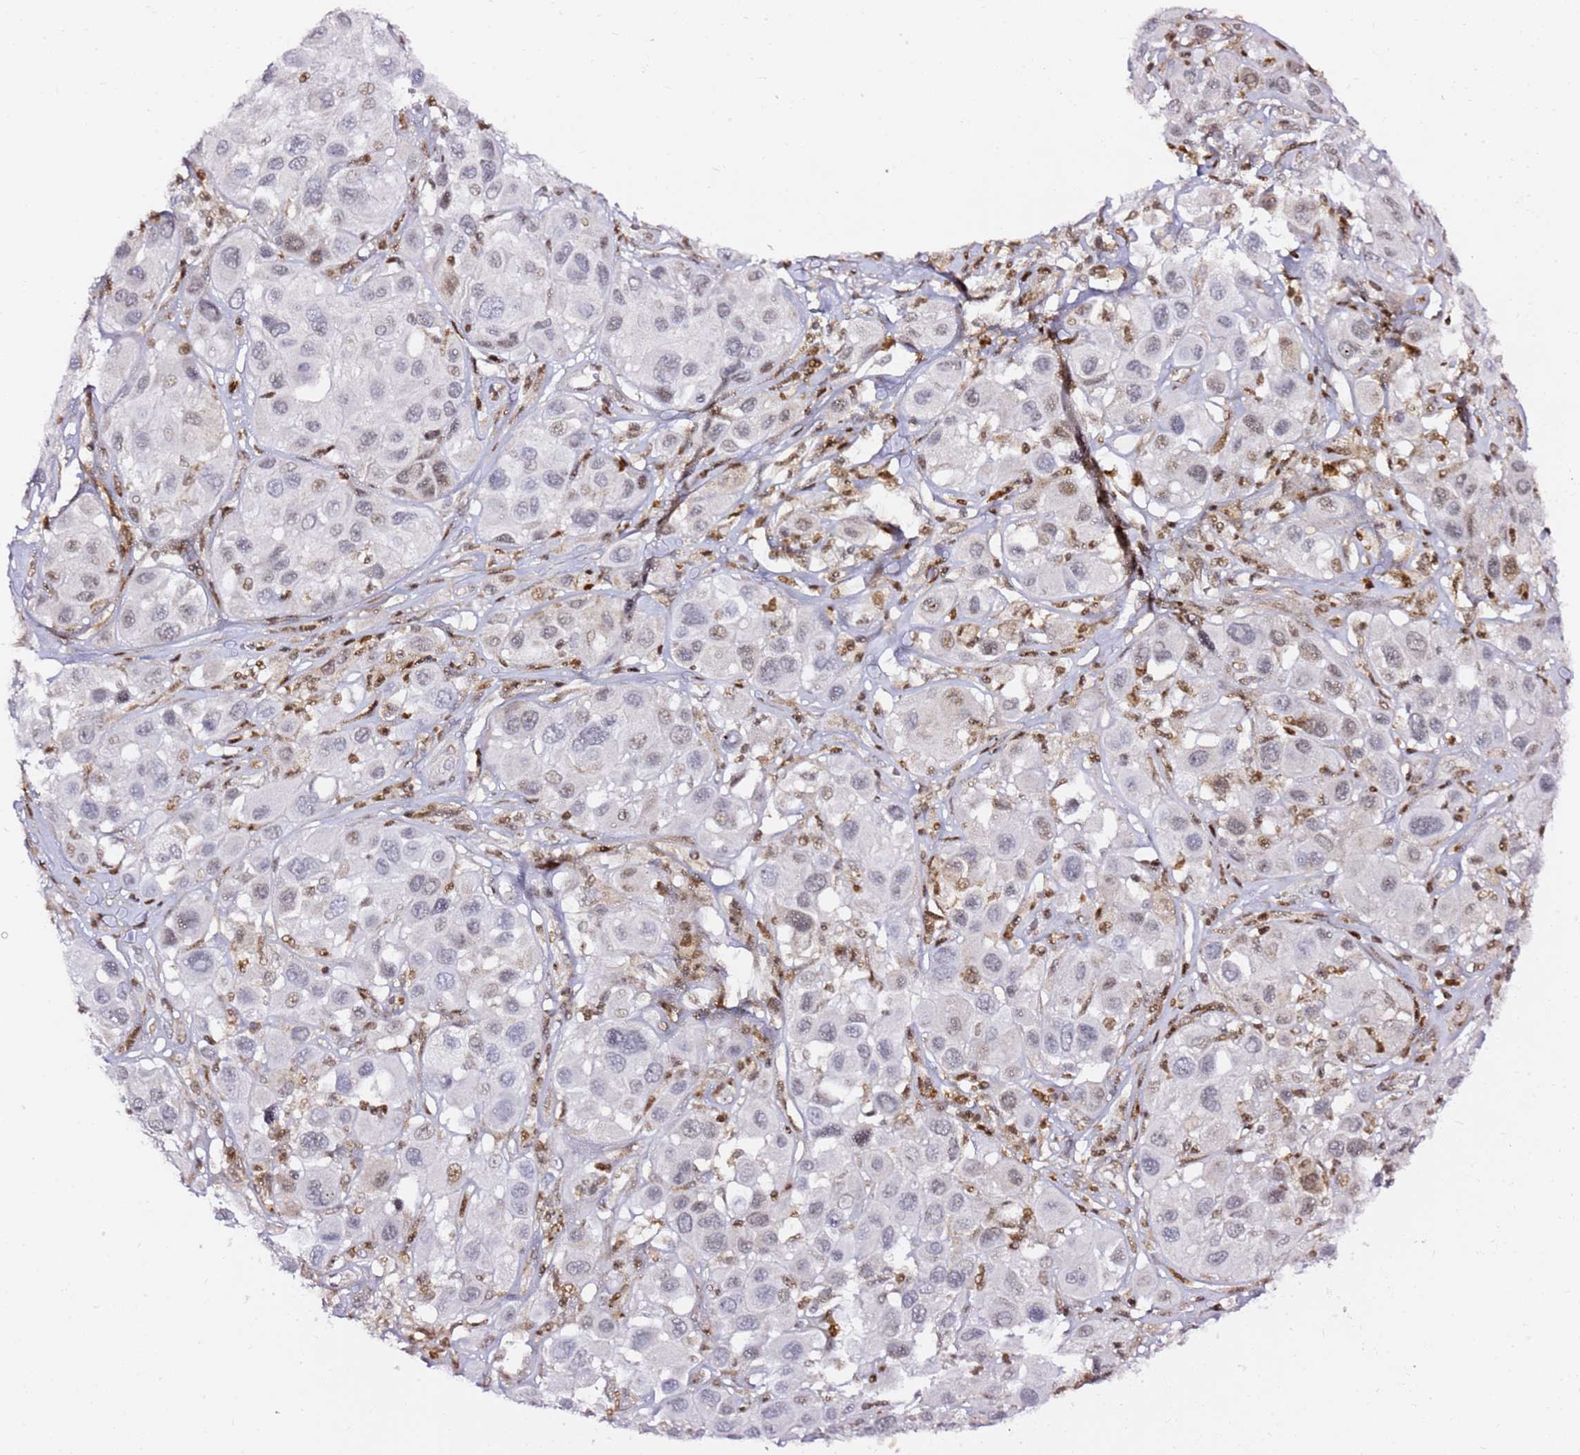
{"staining": {"intensity": "moderate", "quantity": "<25%", "location": "nuclear"}, "tissue": "melanoma", "cell_type": "Tumor cells", "image_type": "cancer", "snomed": [{"axis": "morphology", "description": "Malignant melanoma, Metastatic site"}, {"axis": "topography", "description": "Skin"}], "caption": "This micrograph shows immunohistochemistry staining of melanoma, with low moderate nuclear staining in approximately <25% of tumor cells.", "gene": "GBP2", "patient": {"sex": "male", "age": 41}}